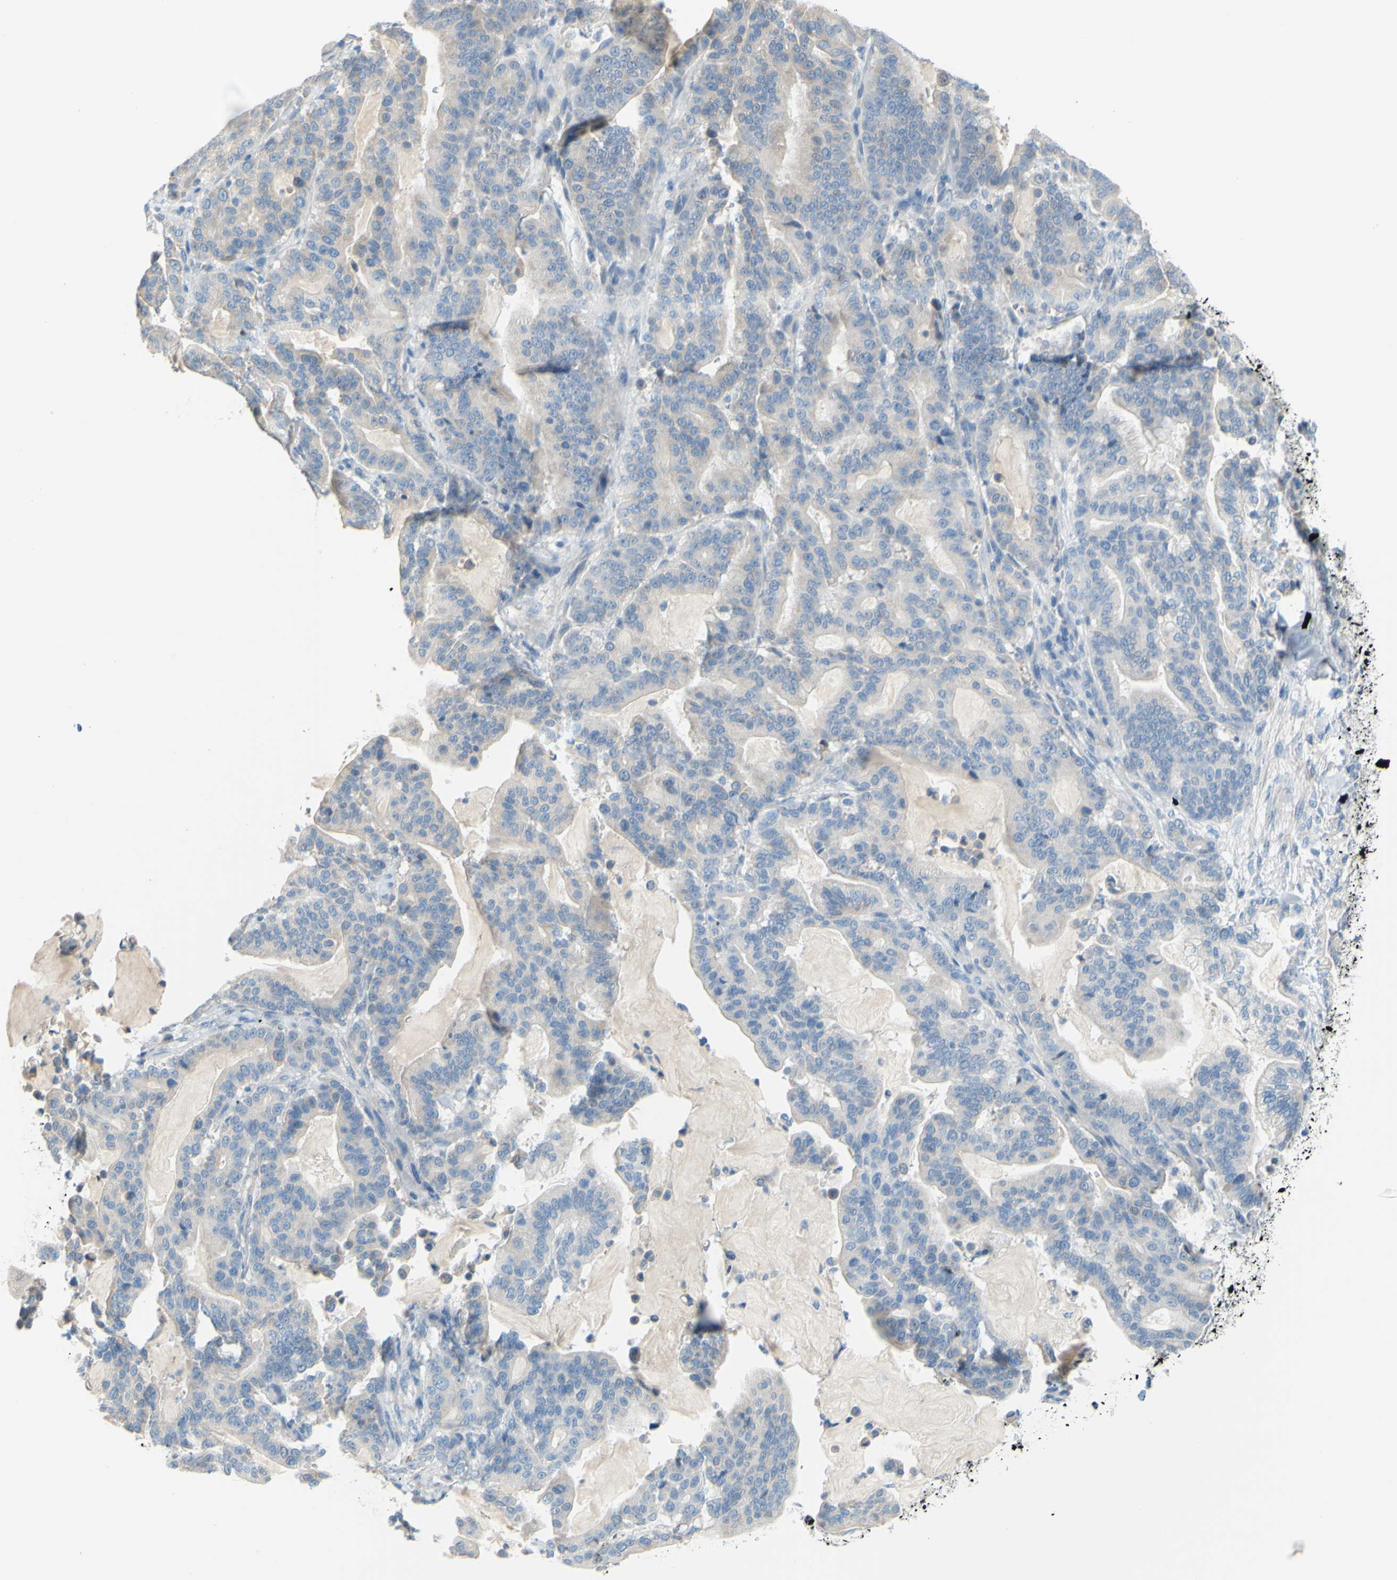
{"staining": {"intensity": "weak", "quantity": ">75%", "location": "cytoplasmic/membranous"}, "tissue": "pancreatic cancer", "cell_type": "Tumor cells", "image_type": "cancer", "snomed": [{"axis": "morphology", "description": "Adenocarcinoma, NOS"}, {"axis": "topography", "description": "Pancreas"}], "caption": "This is an image of IHC staining of adenocarcinoma (pancreatic), which shows weak expression in the cytoplasmic/membranous of tumor cells.", "gene": "SLC1A2", "patient": {"sex": "male", "age": 63}}